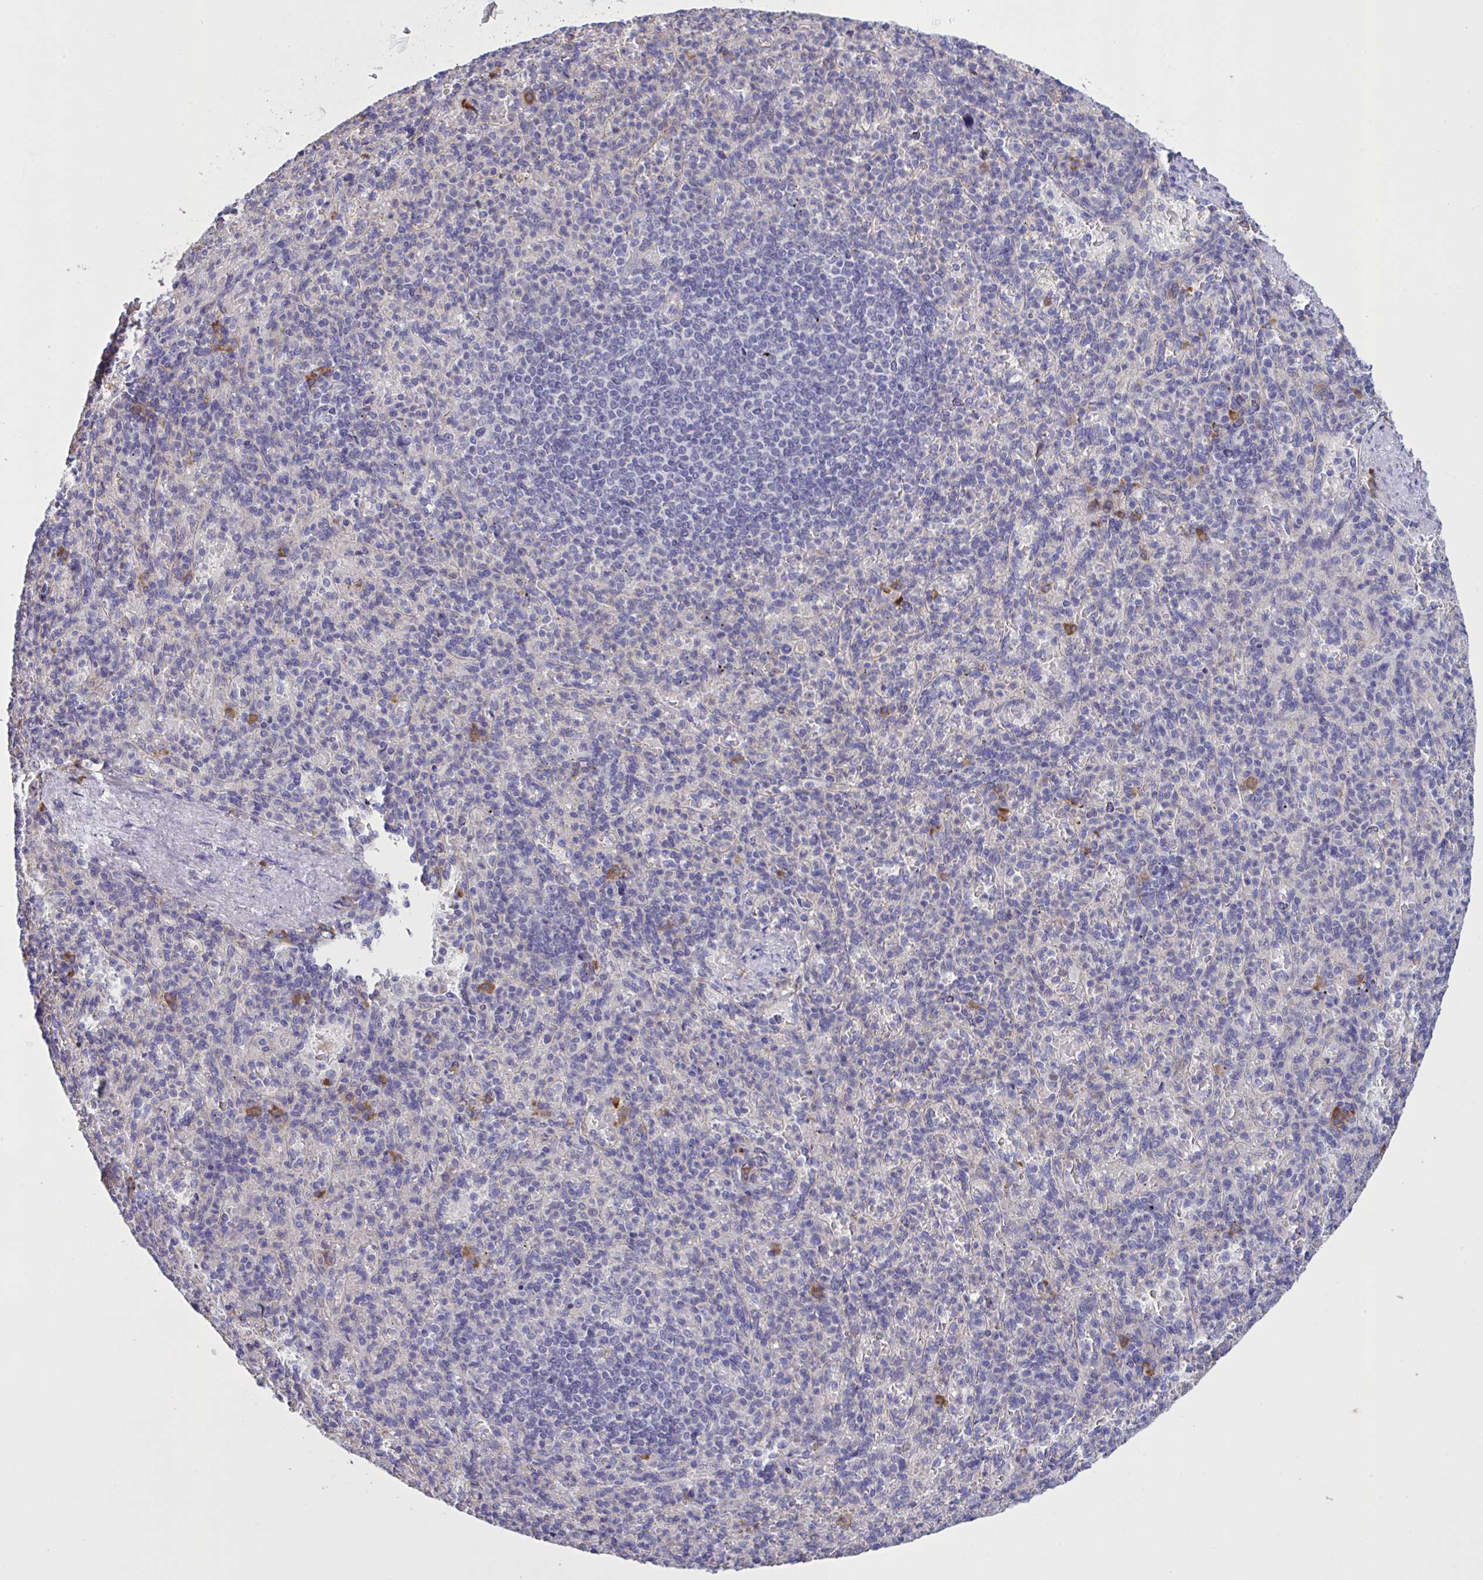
{"staining": {"intensity": "moderate", "quantity": "<25%", "location": "cytoplasmic/membranous"}, "tissue": "spleen", "cell_type": "Cells in red pulp", "image_type": "normal", "snomed": [{"axis": "morphology", "description": "Normal tissue, NOS"}, {"axis": "topography", "description": "Spleen"}], "caption": "High-magnification brightfield microscopy of normal spleen stained with DAB (3,3'-diaminobenzidine) (brown) and counterstained with hematoxylin (blue). cells in red pulp exhibit moderate cytoplasmic/membranous positivity is present in about<25% of cells.", "gene": "SLC66A1", "patient": {"sex": "female", "age": 74}}